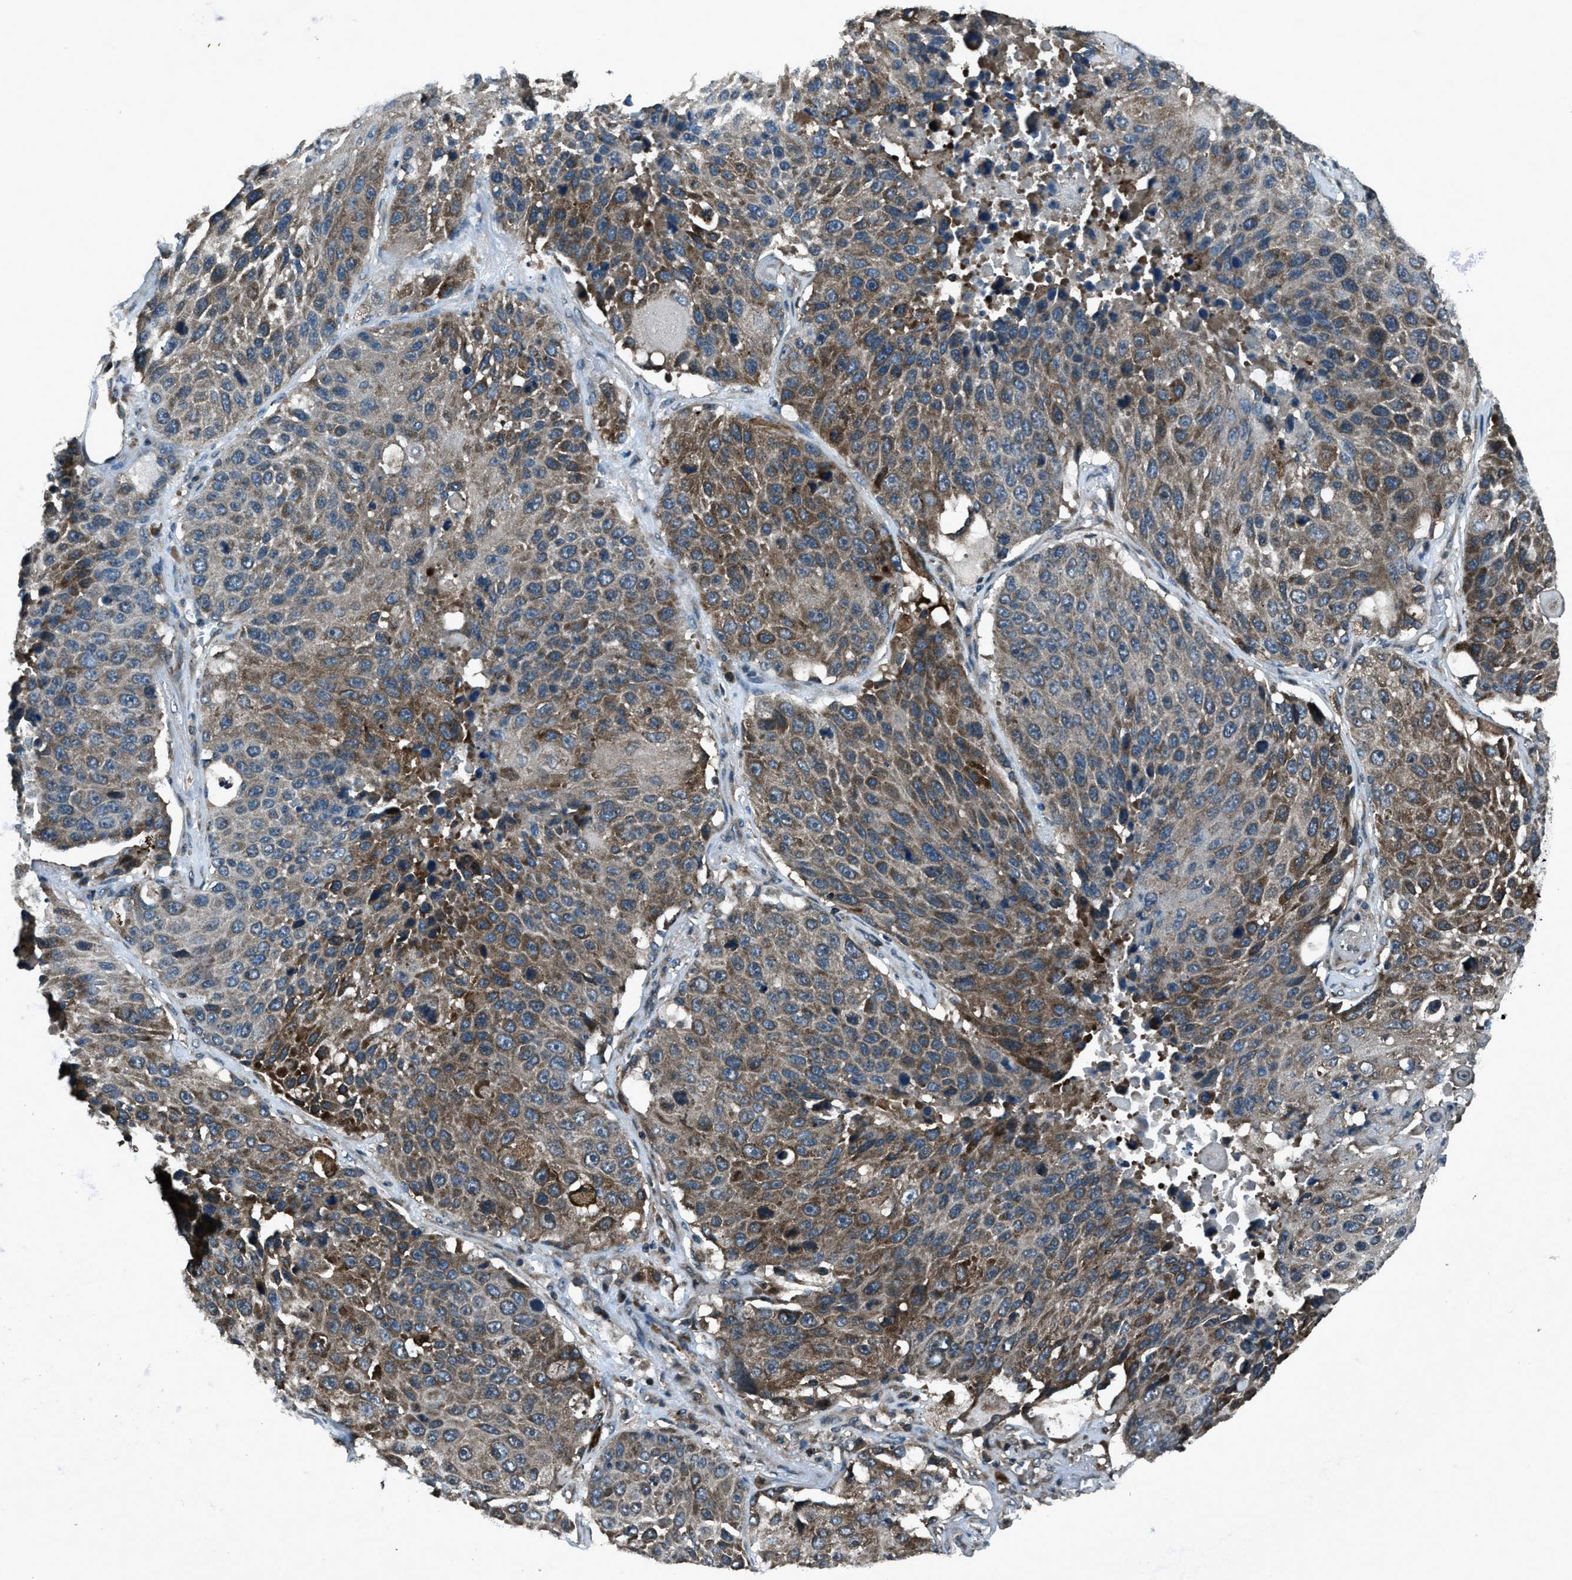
{"staining": {"intensity": "moderate", "quantity": "25%-75%", "location": "cytoplasmic/membranous"}, "tissue": "lung cancer", "cell_type": "Tumor cells", "image_type": "cancer", "snomed": [{"axis": "morphology", "description": "Squamous cell carcinoma, NOS"}, {"axis": "topography", "description": "Lung"}], "caption": "The immunohistochemical stain labels moderate cytoplasmic/membranous staining in tumor cells of lung cancer (squamous cell carcinoma) tissue.", "gene": "TRIM4", "patient": {"sex": "male", "age": 61}}